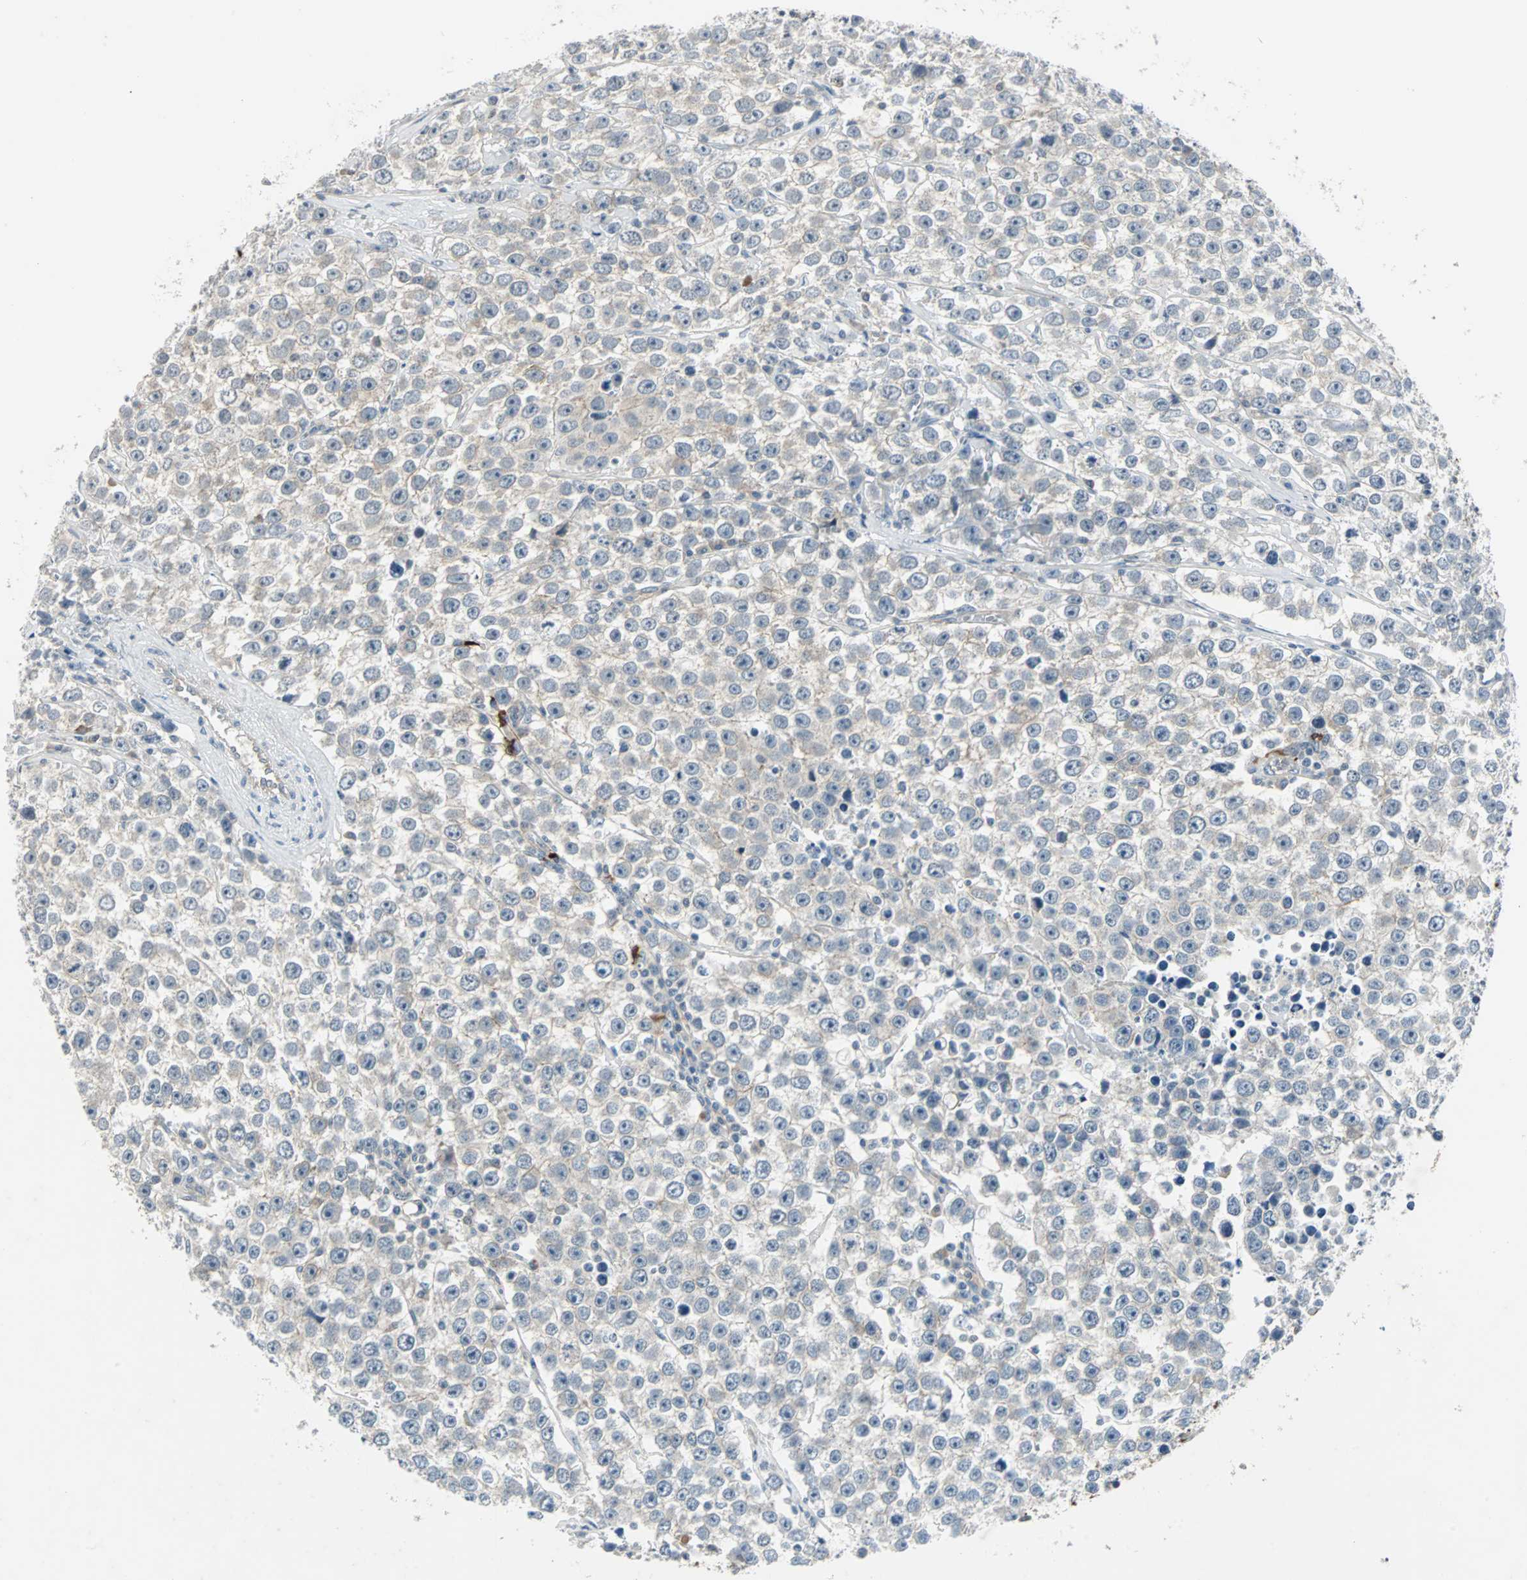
{"staining": {"intensity": "weak", "quantity": "<25%", "location": "cytoplasmic/membranous"}, "tissue": "testis cancer", "cell_type": "Tumor cells", "image_type": "cancer", "snomed": [{"axis": "morphology", "description": "Seminoma, NOS"}, {"axis": "morphology", "description": "Carcinoma, Embryonal, NOS"}, {"axis": "topography", "description": "Testis"}], "caption": "High power microscopy image of an immunohistochemistry histopathology image of testis cancer, revealing no significant positivity in tumor cells.", "gene": "CMC2", "patient": {"sex": "male", "age": 52}}